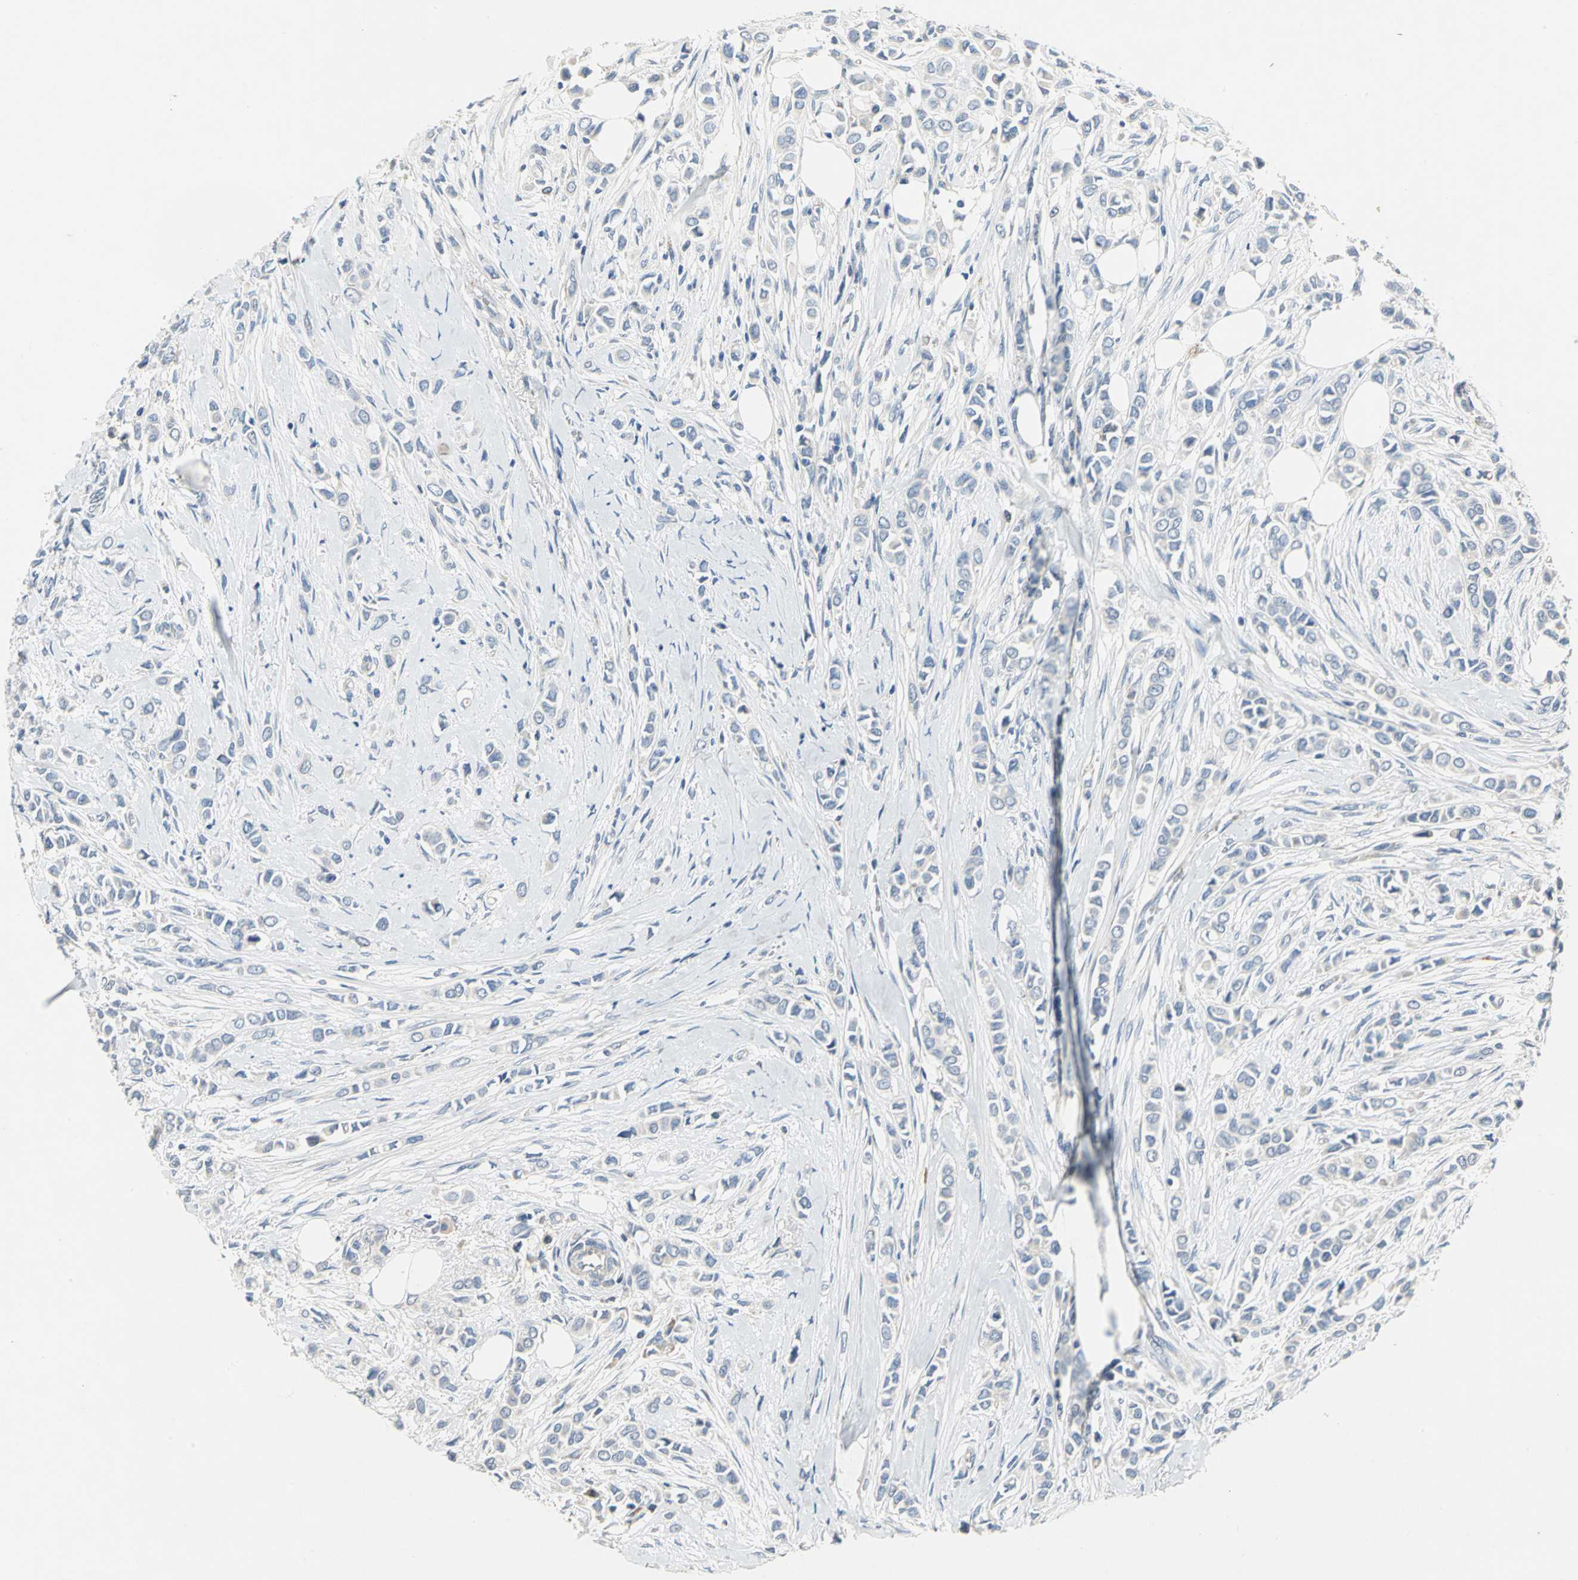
{"staining": {"intensity": "weak", "quantity": "<25%", "location": "cytoplasmic/membranous"}, "tissue": "breast cancer", "cell_type": "Tumor cells", "image_type": "cancer", "snomed": [{"axis": "morphology", "description": "Lobular carcinoma"}, {"axis": "topography", "description": "Breast"}], "caption": "DAB (3,3'-diaminobenzidine) immunohistochemical staining of human breast cancer (lobular carcinoma) exhibits no significant expression in tumor cells.", "gene": "SPPL2B", "patient": {"sex": "female", "age": 51}}